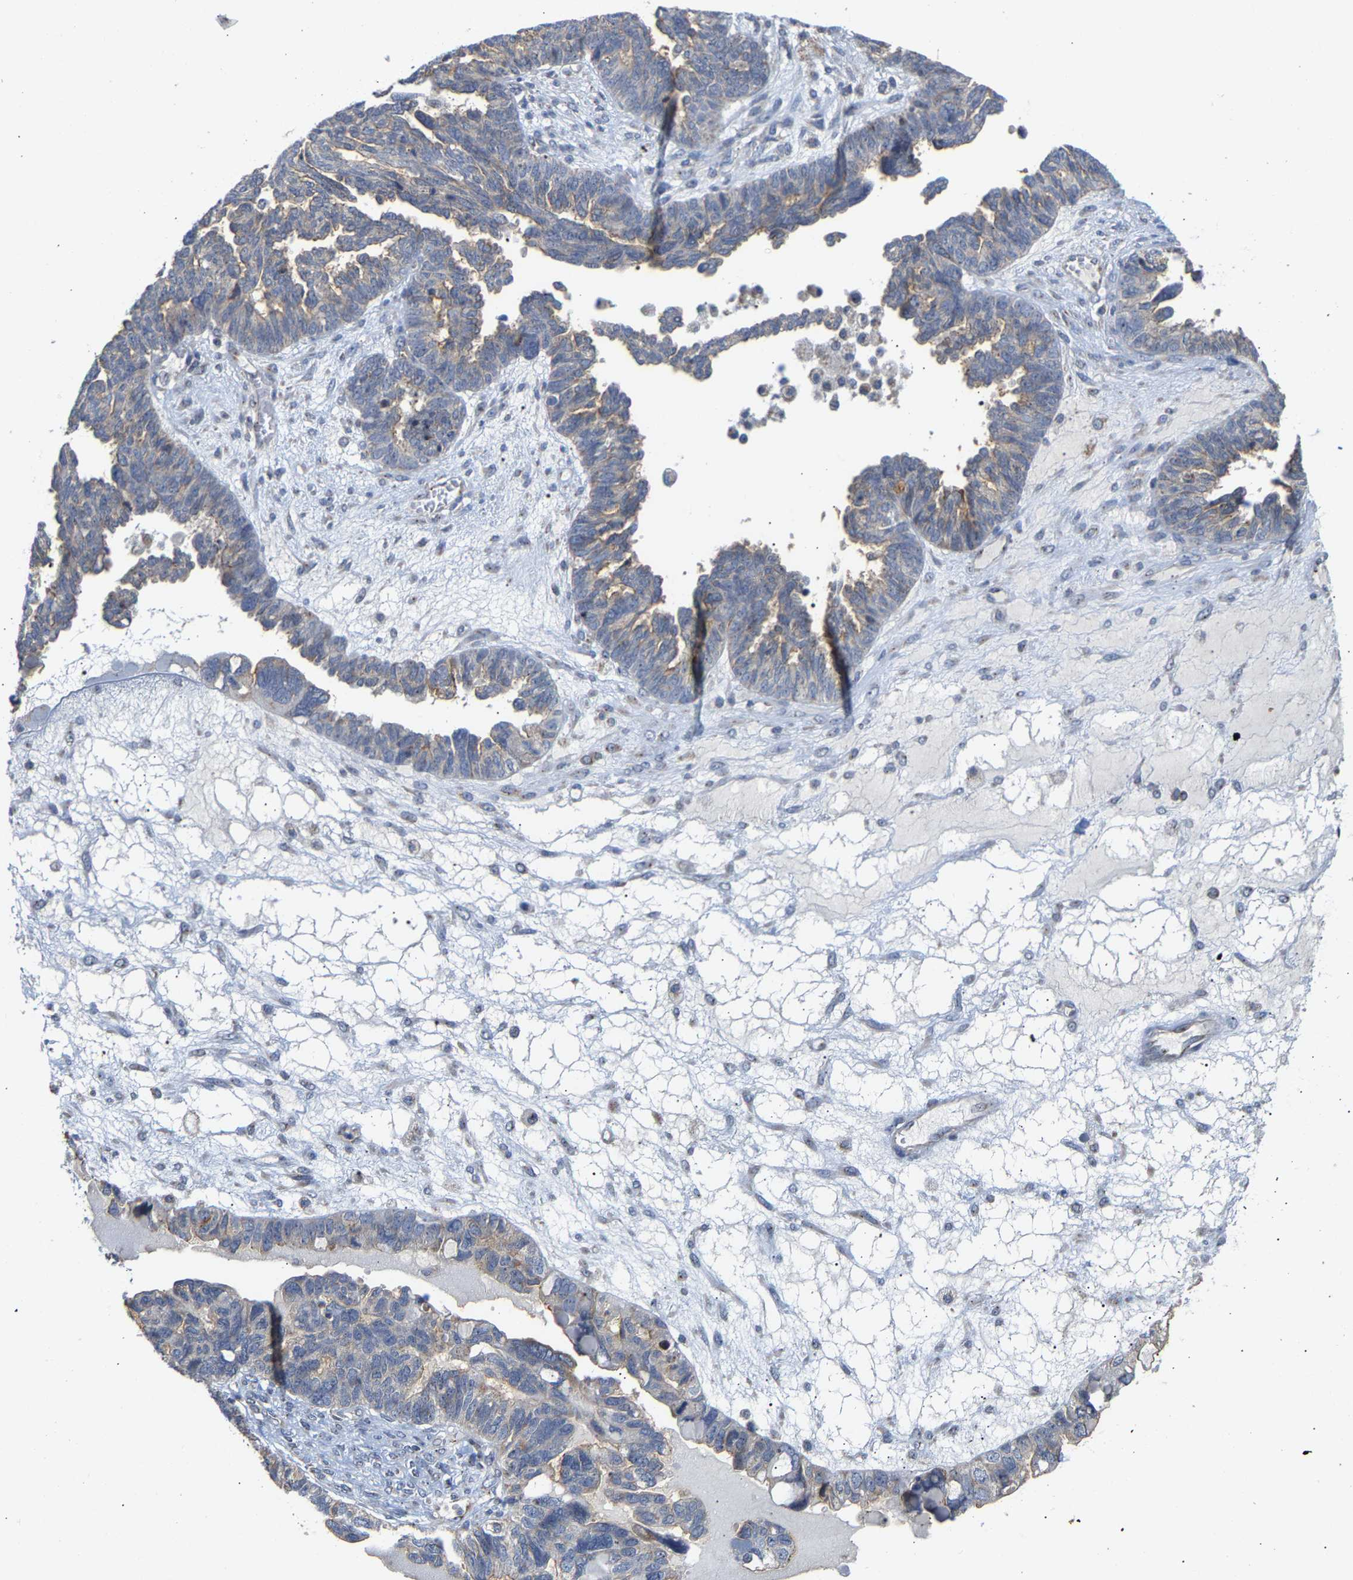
{"staining": {"intensity": "weak", "quantity": ">75%", "location": "cytoplasmic/membranous"}, "tissue": "ovarian cancer", "cell_type": "Tumor cells", "image_type": "cancer", "snomed": [{"axis": "morphology", "description": "Cystadenocarcinoma, serous, NOS"}, {"axis": "topography", "description": "Ovary"}], "caption": "Immunohistochemical staining of ovarian cancer (serous cystadenocarcinoma) demonstrates low levels of weak cytoplasmic/membranous staining in approximately >75% of tumor cells.", "gene": "PCNT", "patient": {"sex": "female", "age": 79}}